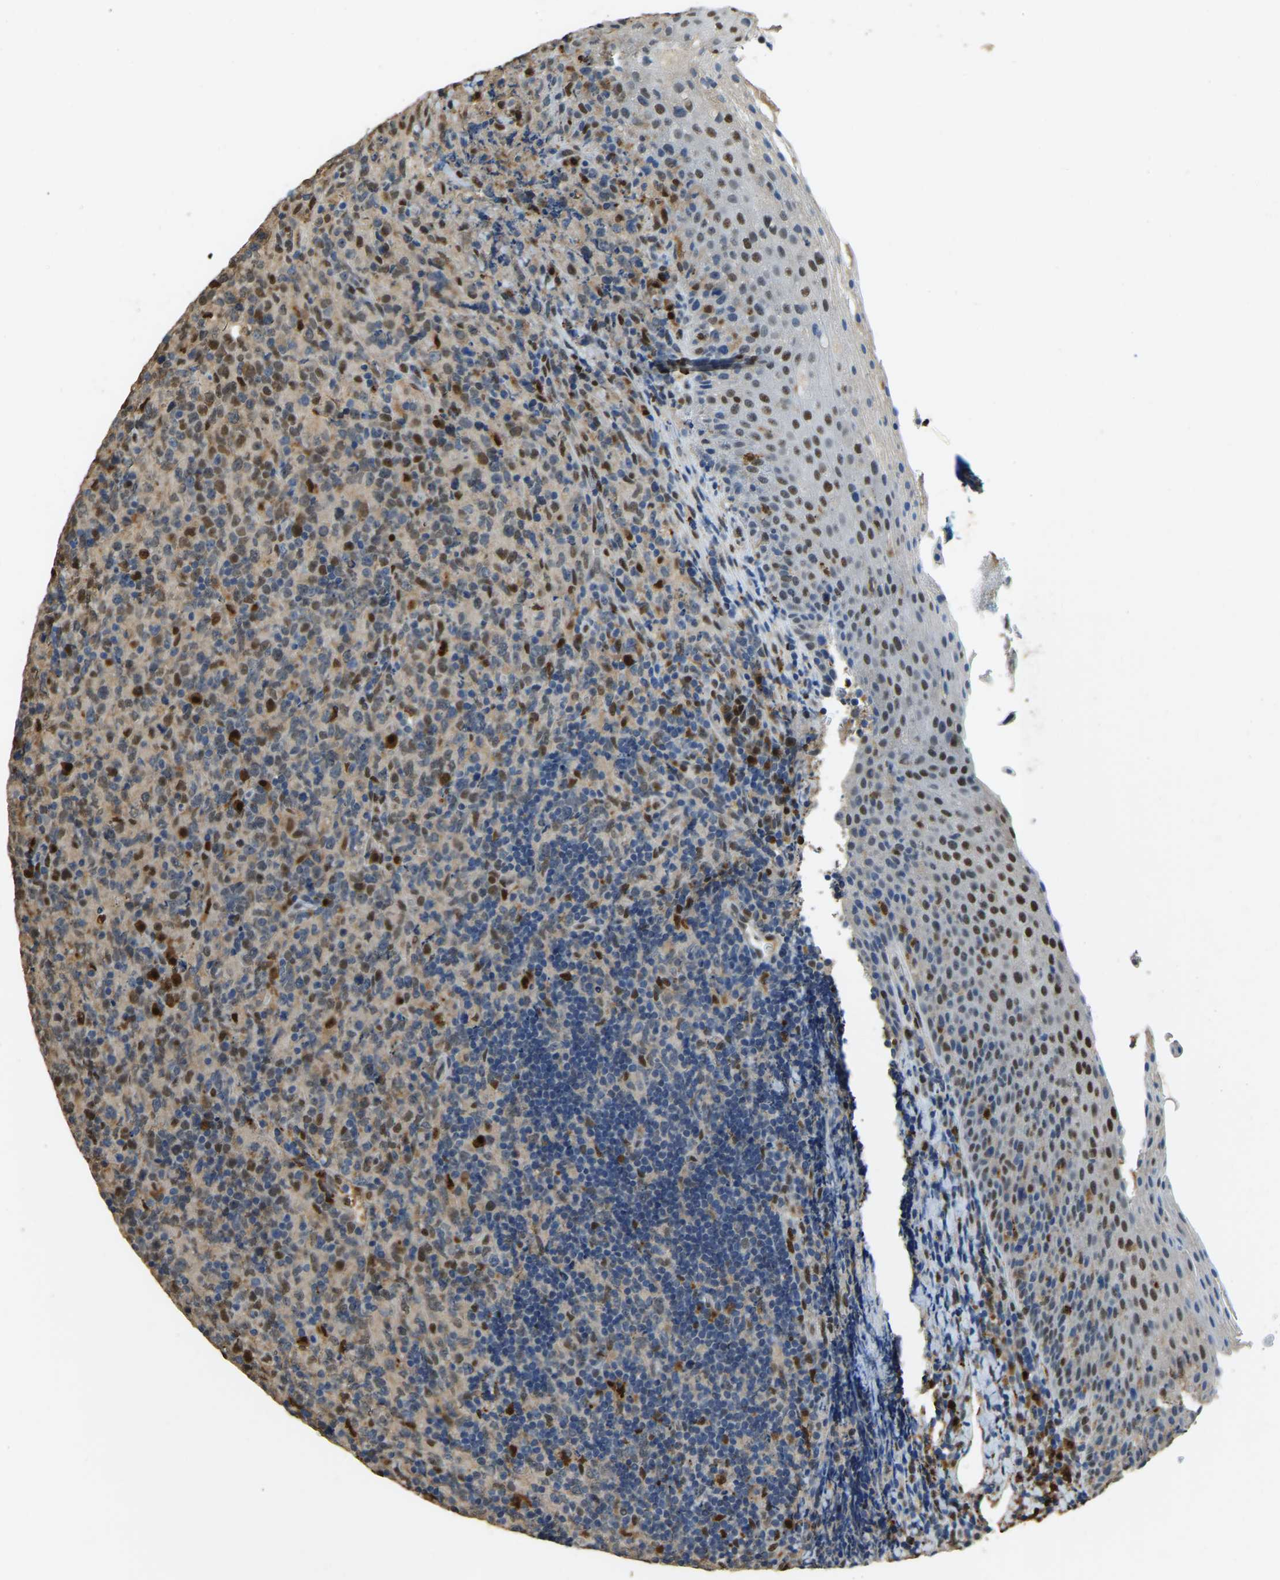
{"staining": {"intensity": "strong", "quantity": "<25%", "location": "nuclear"}, "tissue": "lymphoma", "cell_type": "Tumor cells", "image_type": "cancer", "snomed": [{"axis": "morphology", "description": "Malignant lymphoma, non-Hodgkin's type, High grade"}, {"axis": "topography", "description": "Tonsil"}], "caption": "This micrograph exhibits immunohistochemistry staining of lymphoma, with medium strong nuclear expression in approximately <25% of tumor cells.", "gene": "NANS", "patient": {"sex": "female", "age": 36}}